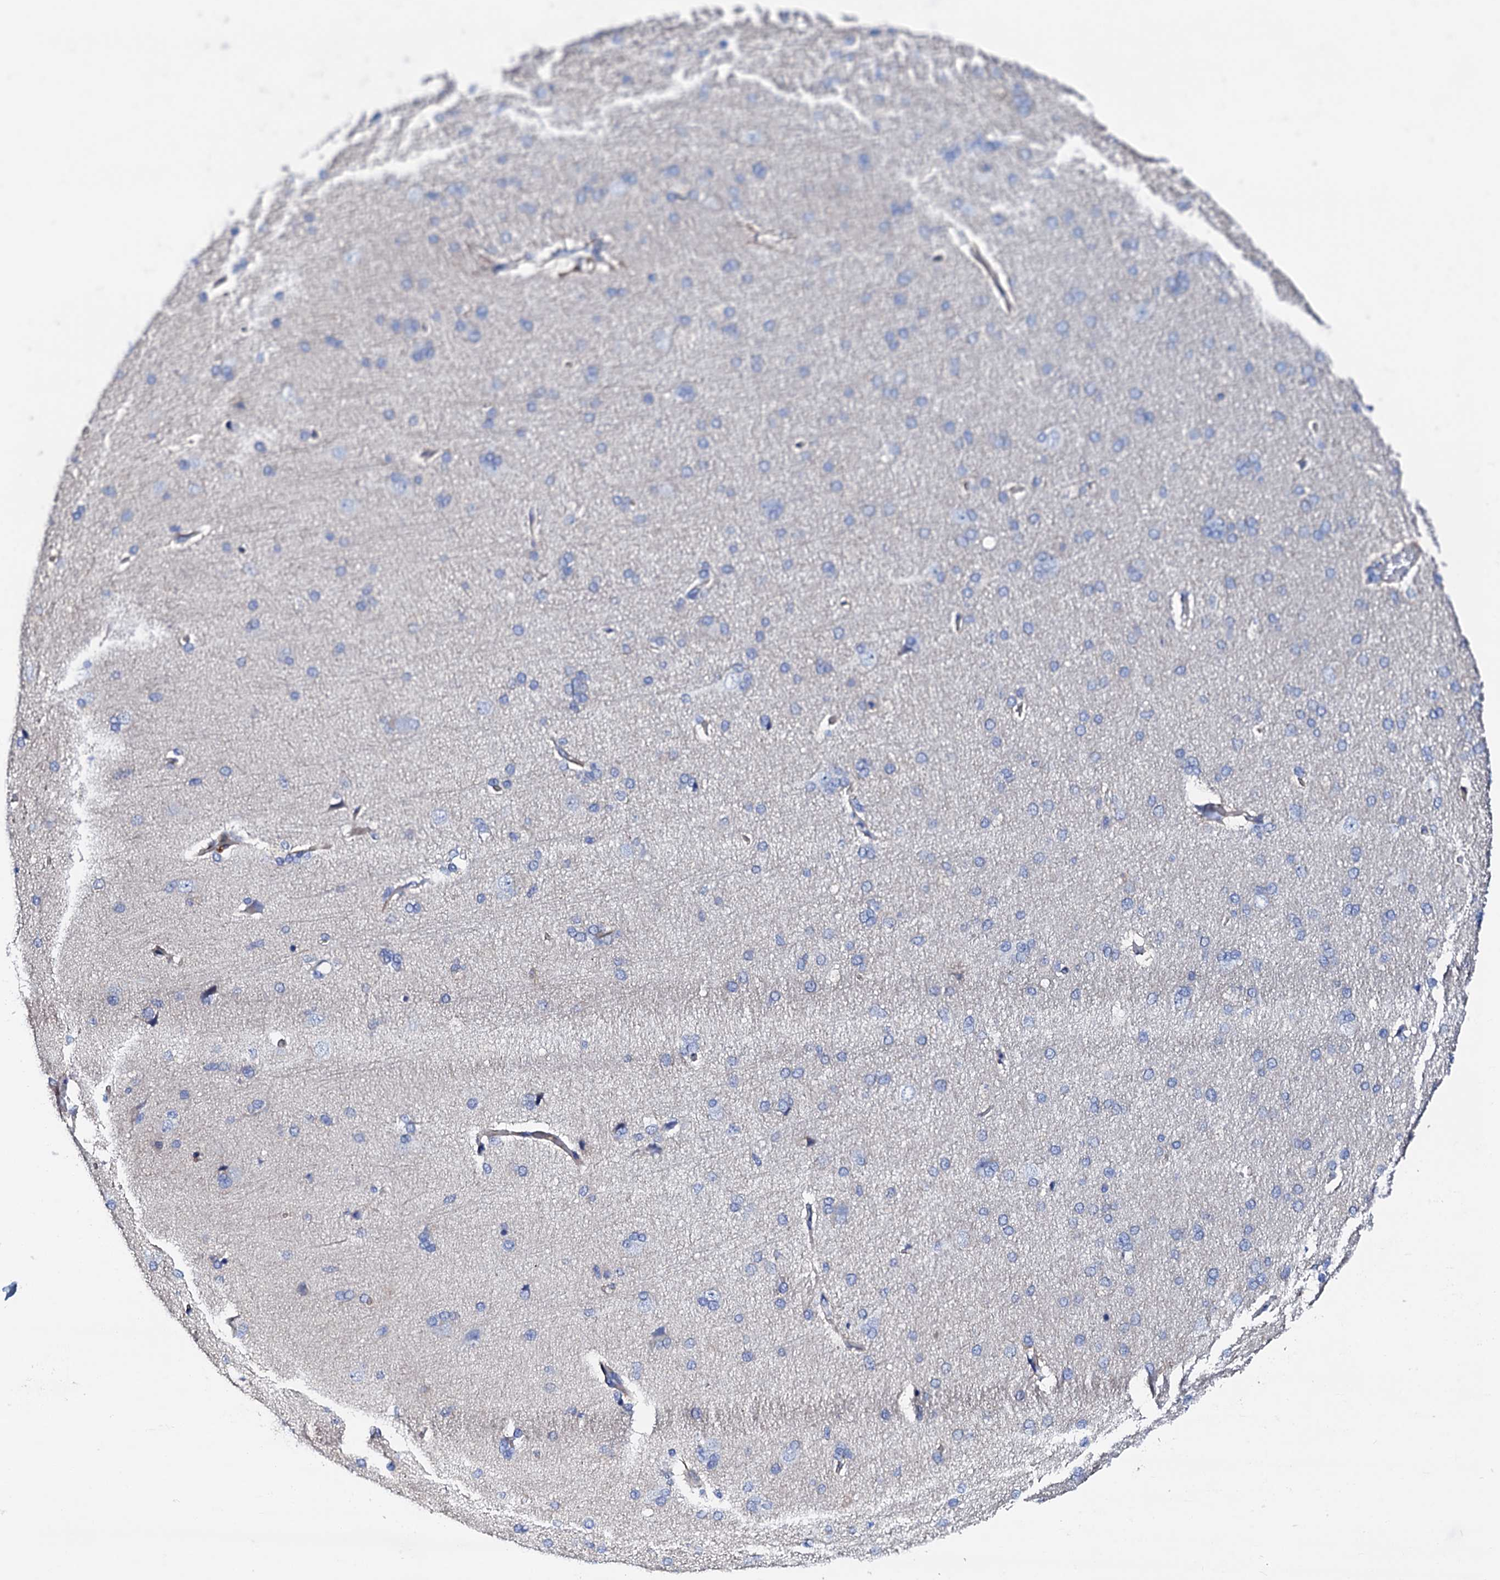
{"staining": {"intensity": "weak", "quantity": "25%-75%", "location": "cytoplasmic/membranous"}, "tissue": "cerebral cortex", "cell_type": "Endothelial cells", "image_type": "normal", "snomed": [{"axis": "morphology", "description": "Normal tissue, NOS"}, {"axis": "topography", "description": "Cerebral cortex"}], "caption": "Cerebral cortex stained for a protein reveals weak cytoplasmic/membranous positivity in endothelial cells. (IHC, brightfield microscopy, high magnification).", "gene": "TRDN", "patient": {"sex": "male", "age": 62}}